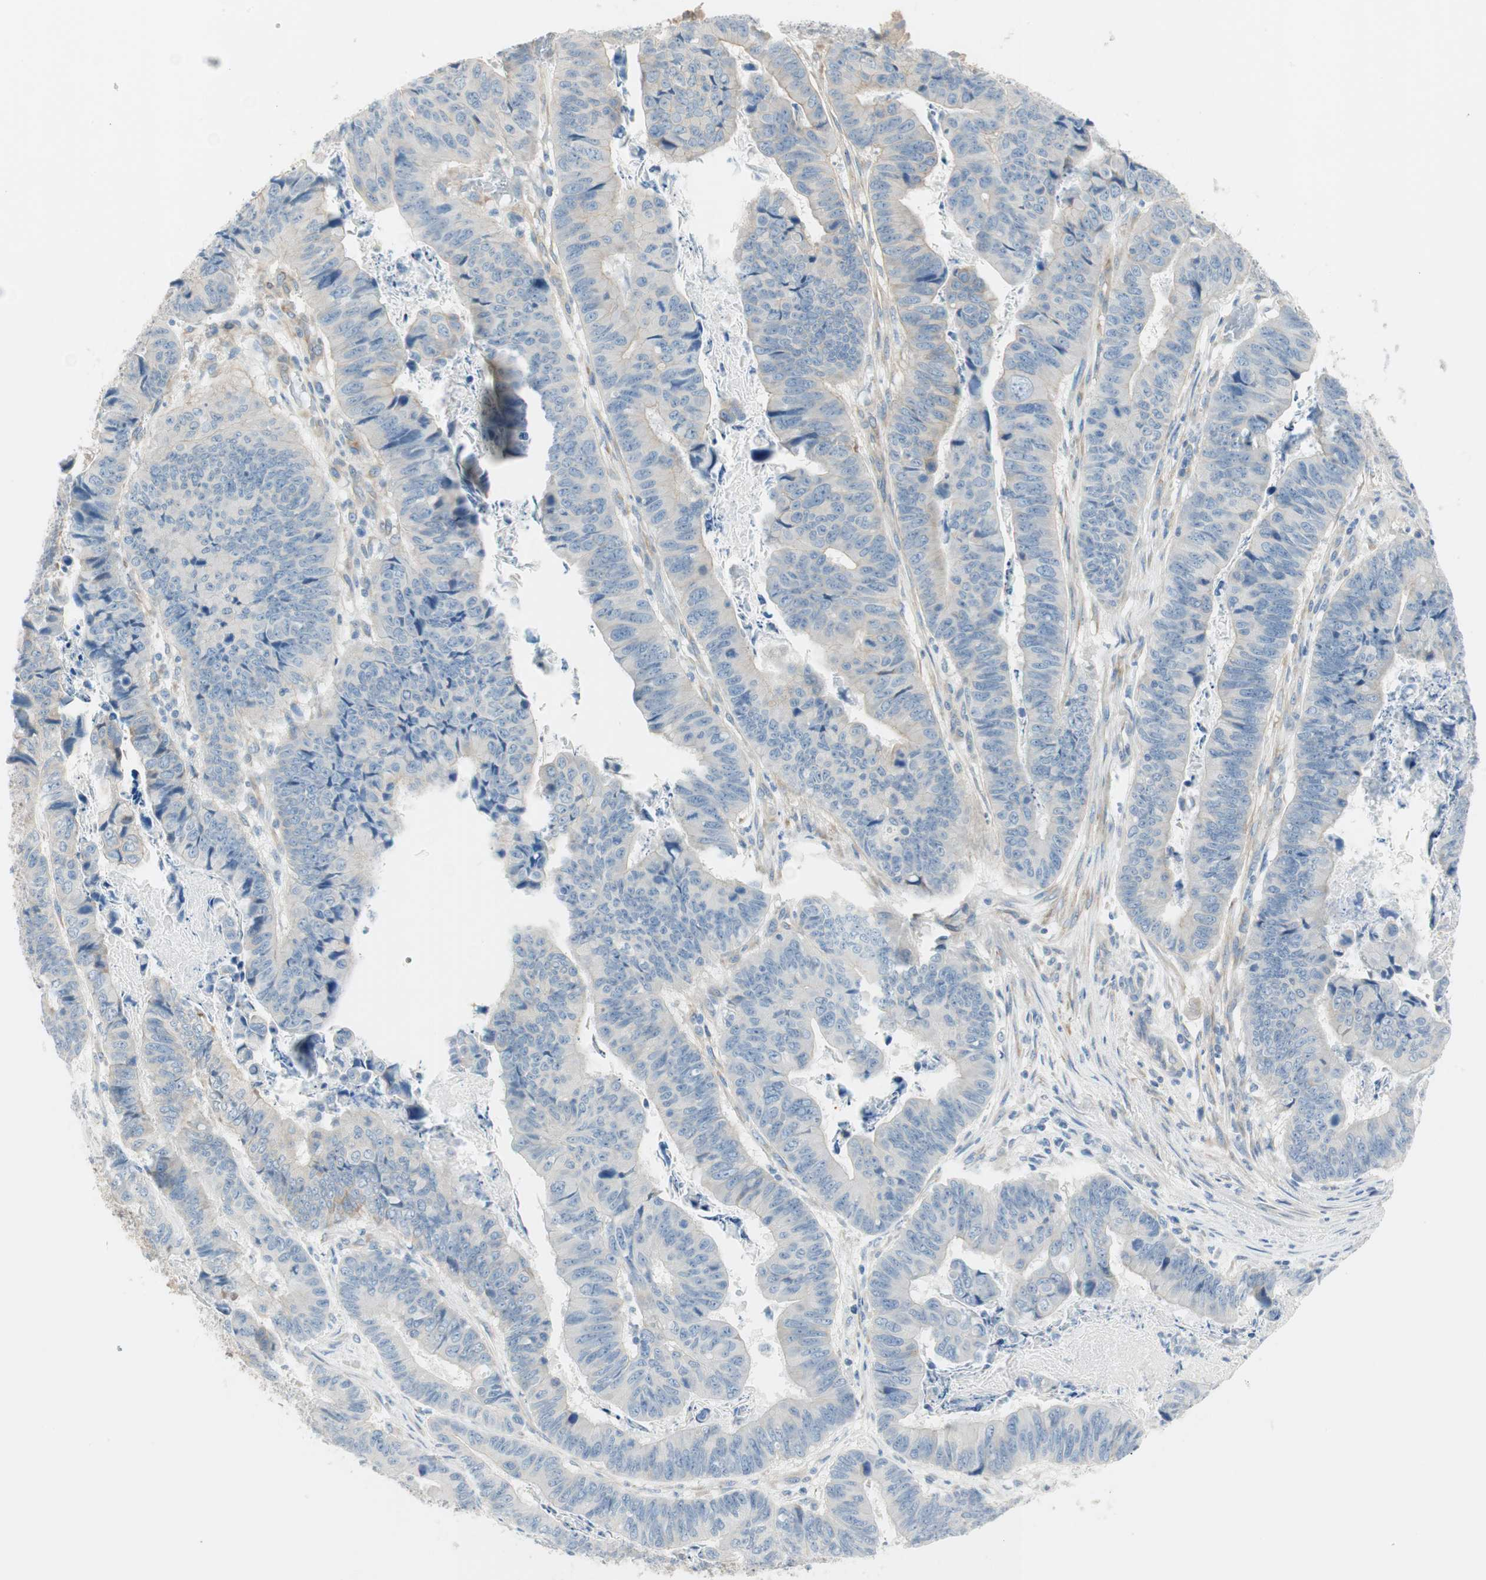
{"staining": {"intensity": "weak", "quantity": "<25%", "location": "cytoplasmic/membranous"}, "tissue": "stomach cancer", "cell_type": "Tumor cells", "image_type": "cancer", "snomed": [{"axis": "morphology", "description": "Adenocarcinoma, NOS"}, {"axis": "topography", "description": "Stomach, lower"}], "caption": "Immunohistochemical staining of human stomach cancer (adenocarcinoma) demonstrates no significant expression in tumor cells.", "gene": "CDK3", "patient": {"sex": "male", "age": 77}}